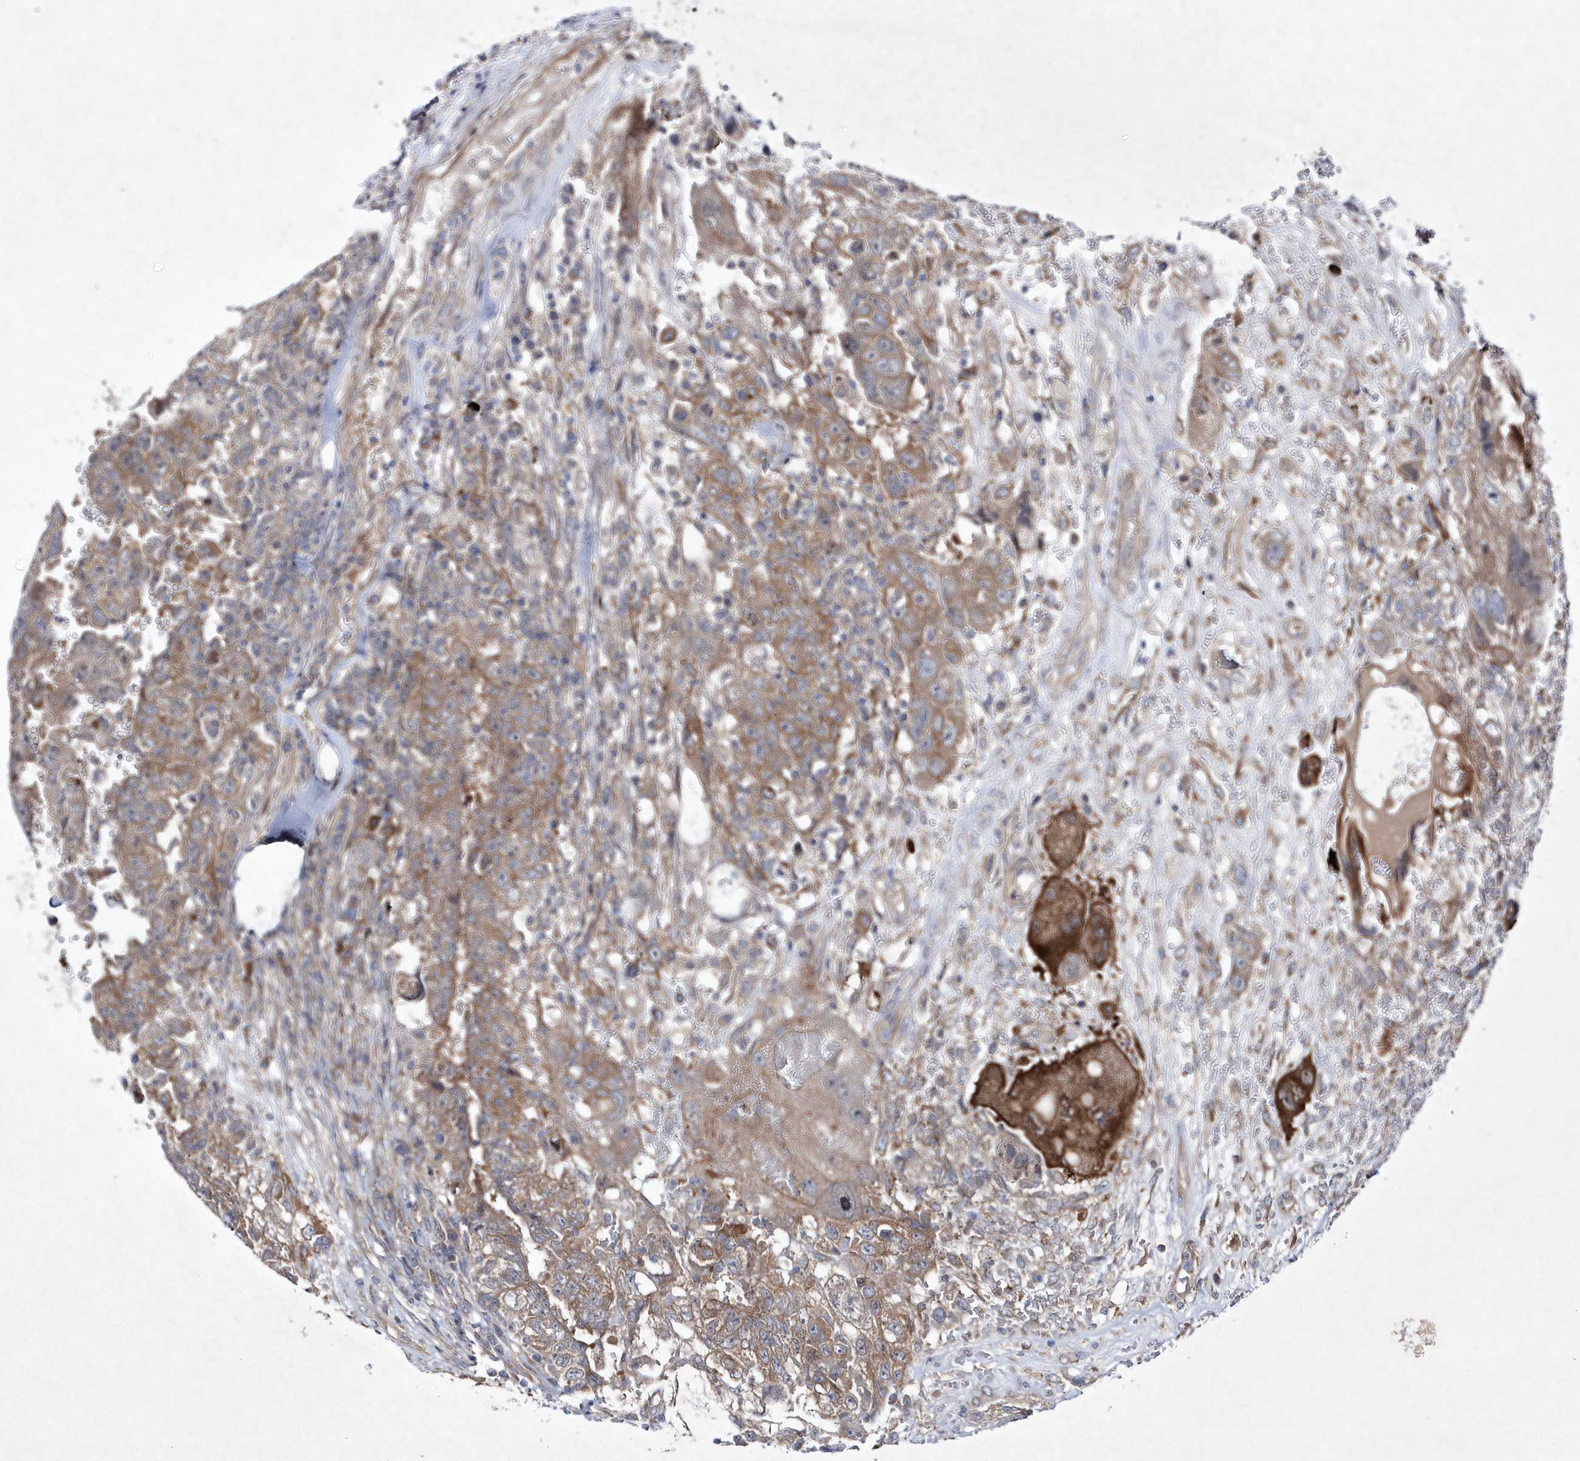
{"staining": {"intensity": "moderate", "quantity": ">75%", "location": "cytoplasmic/membranous"}, "tissue": "testis cancer", "cell_type": "Tumor cells", "image_type": "cancer", "snomed": [{"axis": "morphology", "description": "Carcinoma, Embryonal, NOS"}, {"axis": "topography", "description": "Testis"}], "caption": "There is medium levels of moderate cytoplasmic/membranous staining in tumor cells of testis cancer, as demonstrated by immunohistochemical staining (brown color).", "gene": "DSPP", "patient": {"sex": "male", "age": 26}}